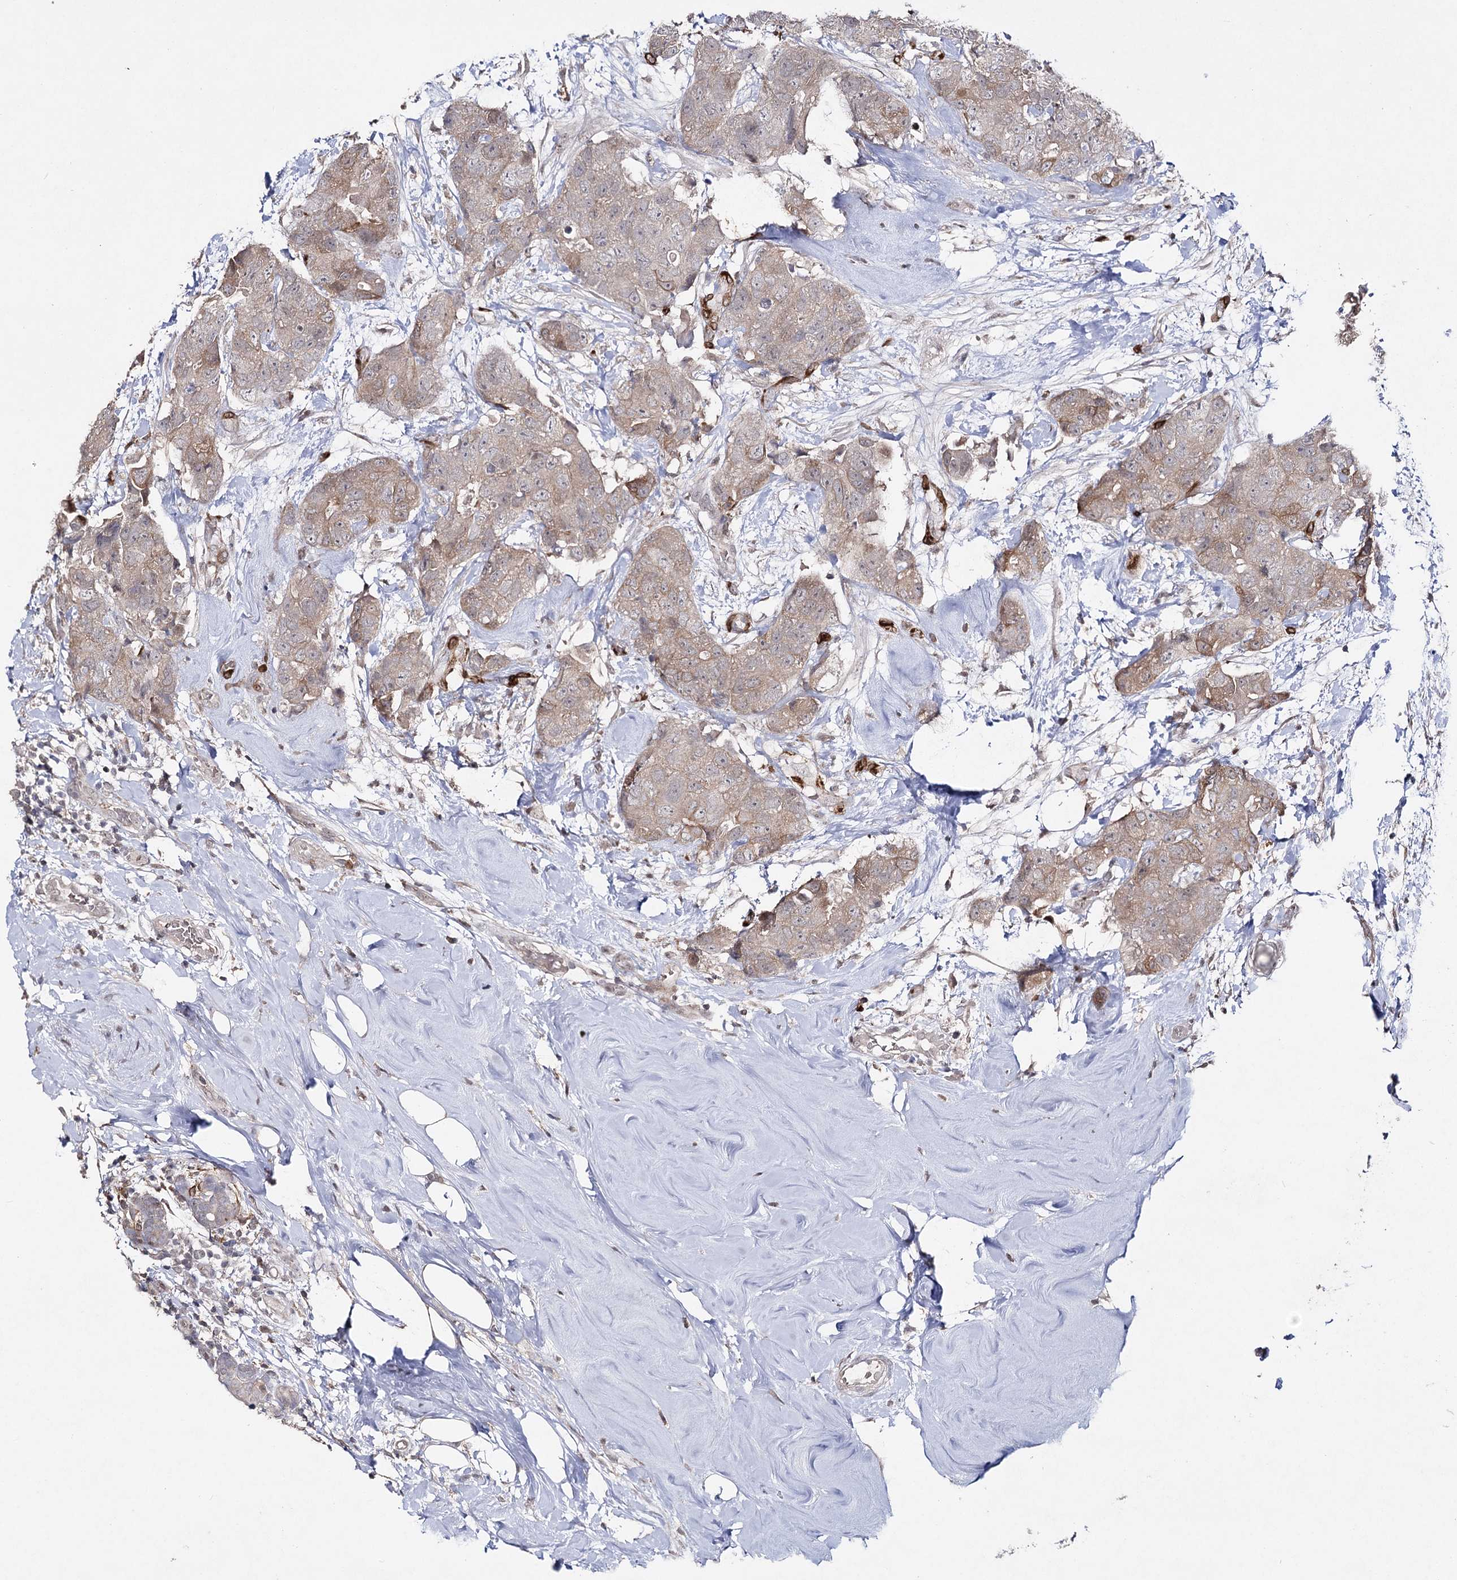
{"staining": {"intensity": "weak", "quantity": ">75%", "location": "cytoplasmic/membranous"}, "tissue": "breast cancer", "cell_type": "Tumor cells", "image_type": "cancer", "snomed": [{"axis": "morphology", "description": "Duct carcinoma"}, {"axis": "topography", "description": "Breast"}], "caption": "Immunohistochemical staining of intraductal carcinoma (breast) demonstrates low levels of weak cytoplasmic/membranous positivity in about >75% of tumor cells.", "gene": "HSD11B2", "patient": {"sex": "female", "age": 62}}